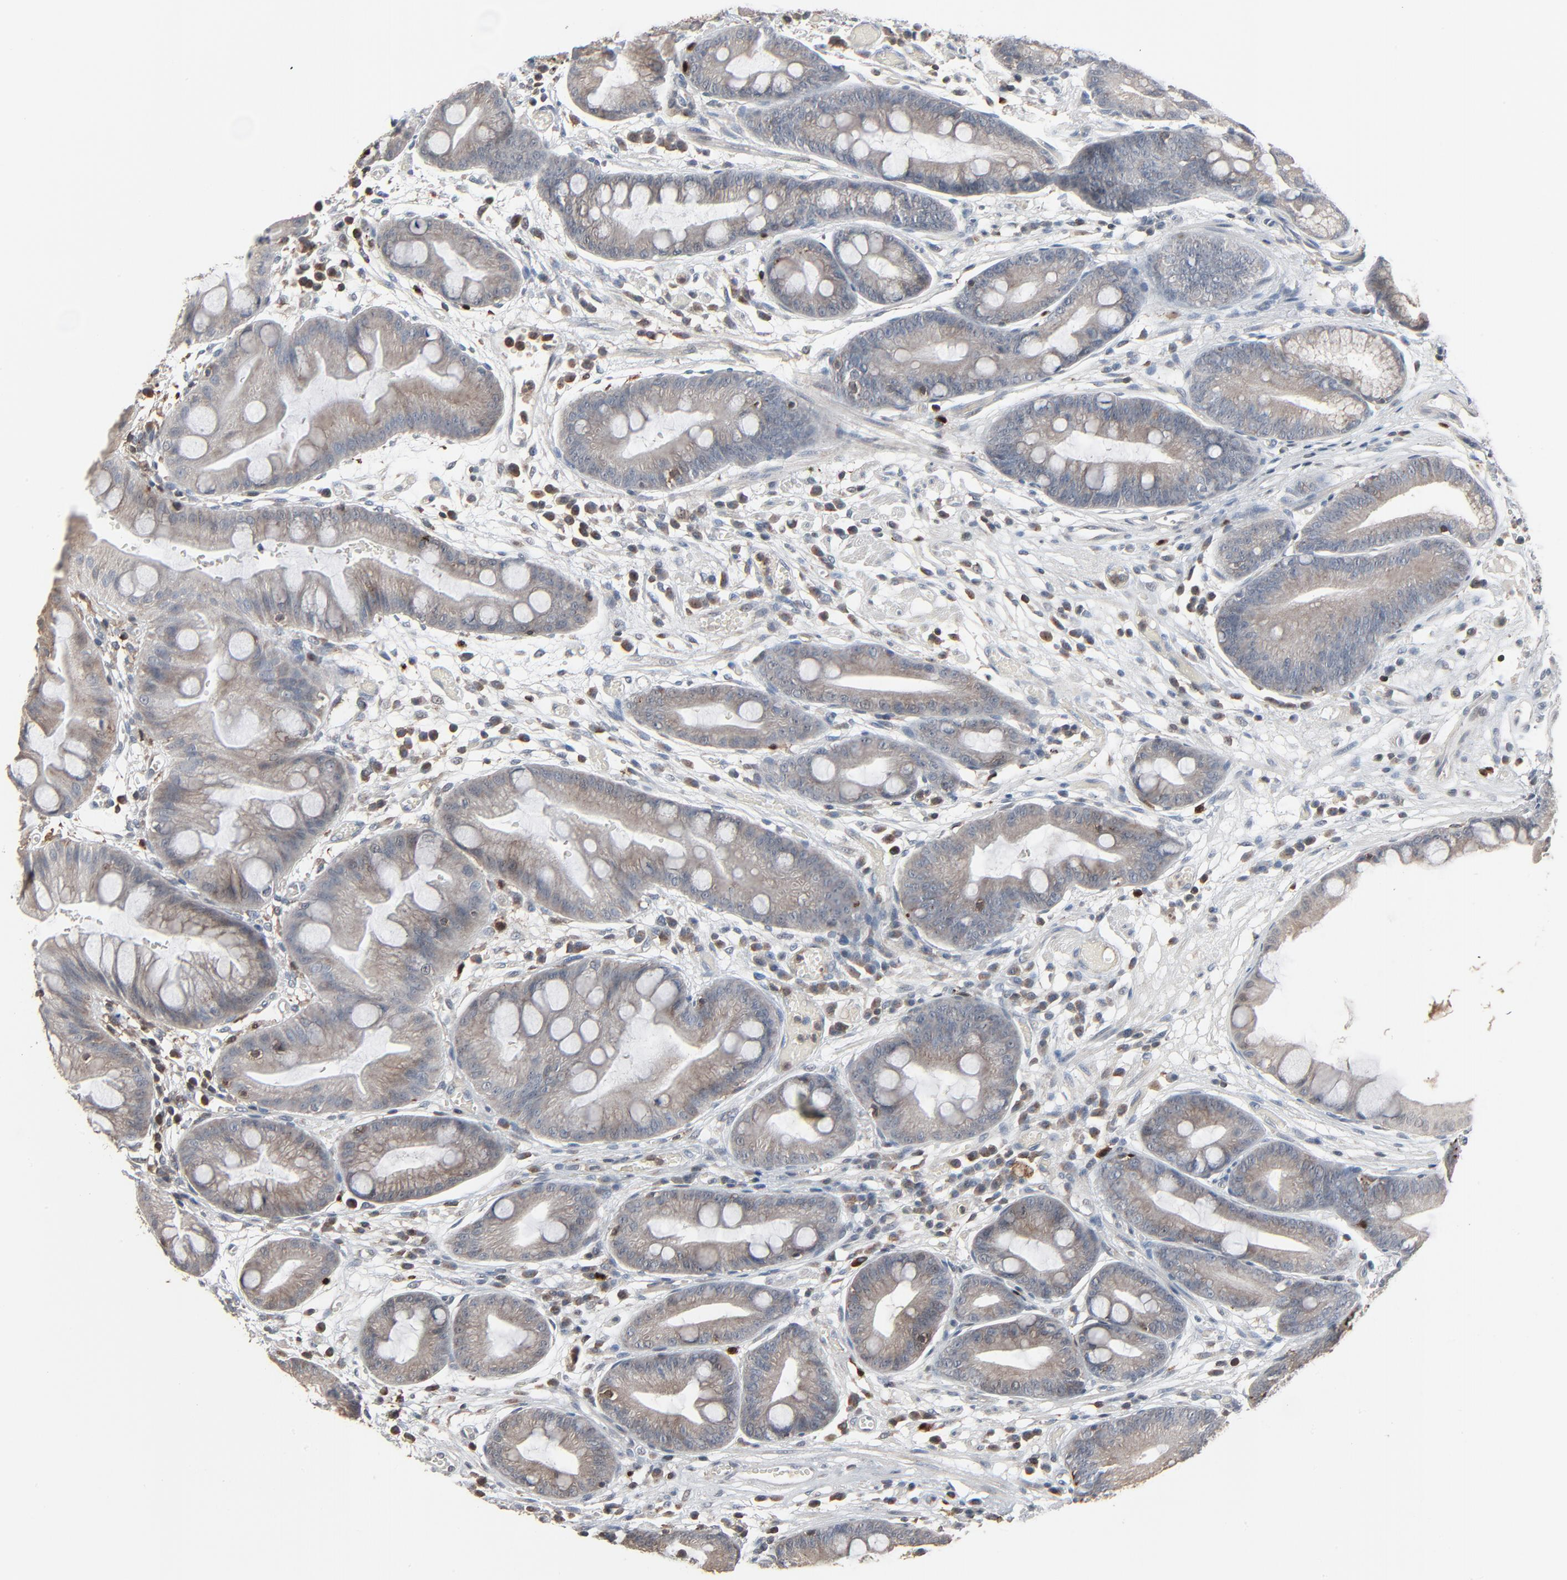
{"staining": {"intensity": "negative", "quantity": "none", "location": "none"}, "tissue": "stomach", "cell_type": "Glandular cells", "image_type": "normal", "snomed": [{"axis": "morphology", "description": "Normal tissue, NOS"}, {"axis": "morphology", "description": "Inflammation, NOS"}, {"axis": "topography", "description": "Stomach, lower"}], "caption": "Unremarkable stomach was stained to show a protein in brown. There is no significant positivity in glandular cells. (IHC, brightfield microscopy, high magnification).", "gene": "DOCK8", "patient": {"sex": "male", "age": 59}}